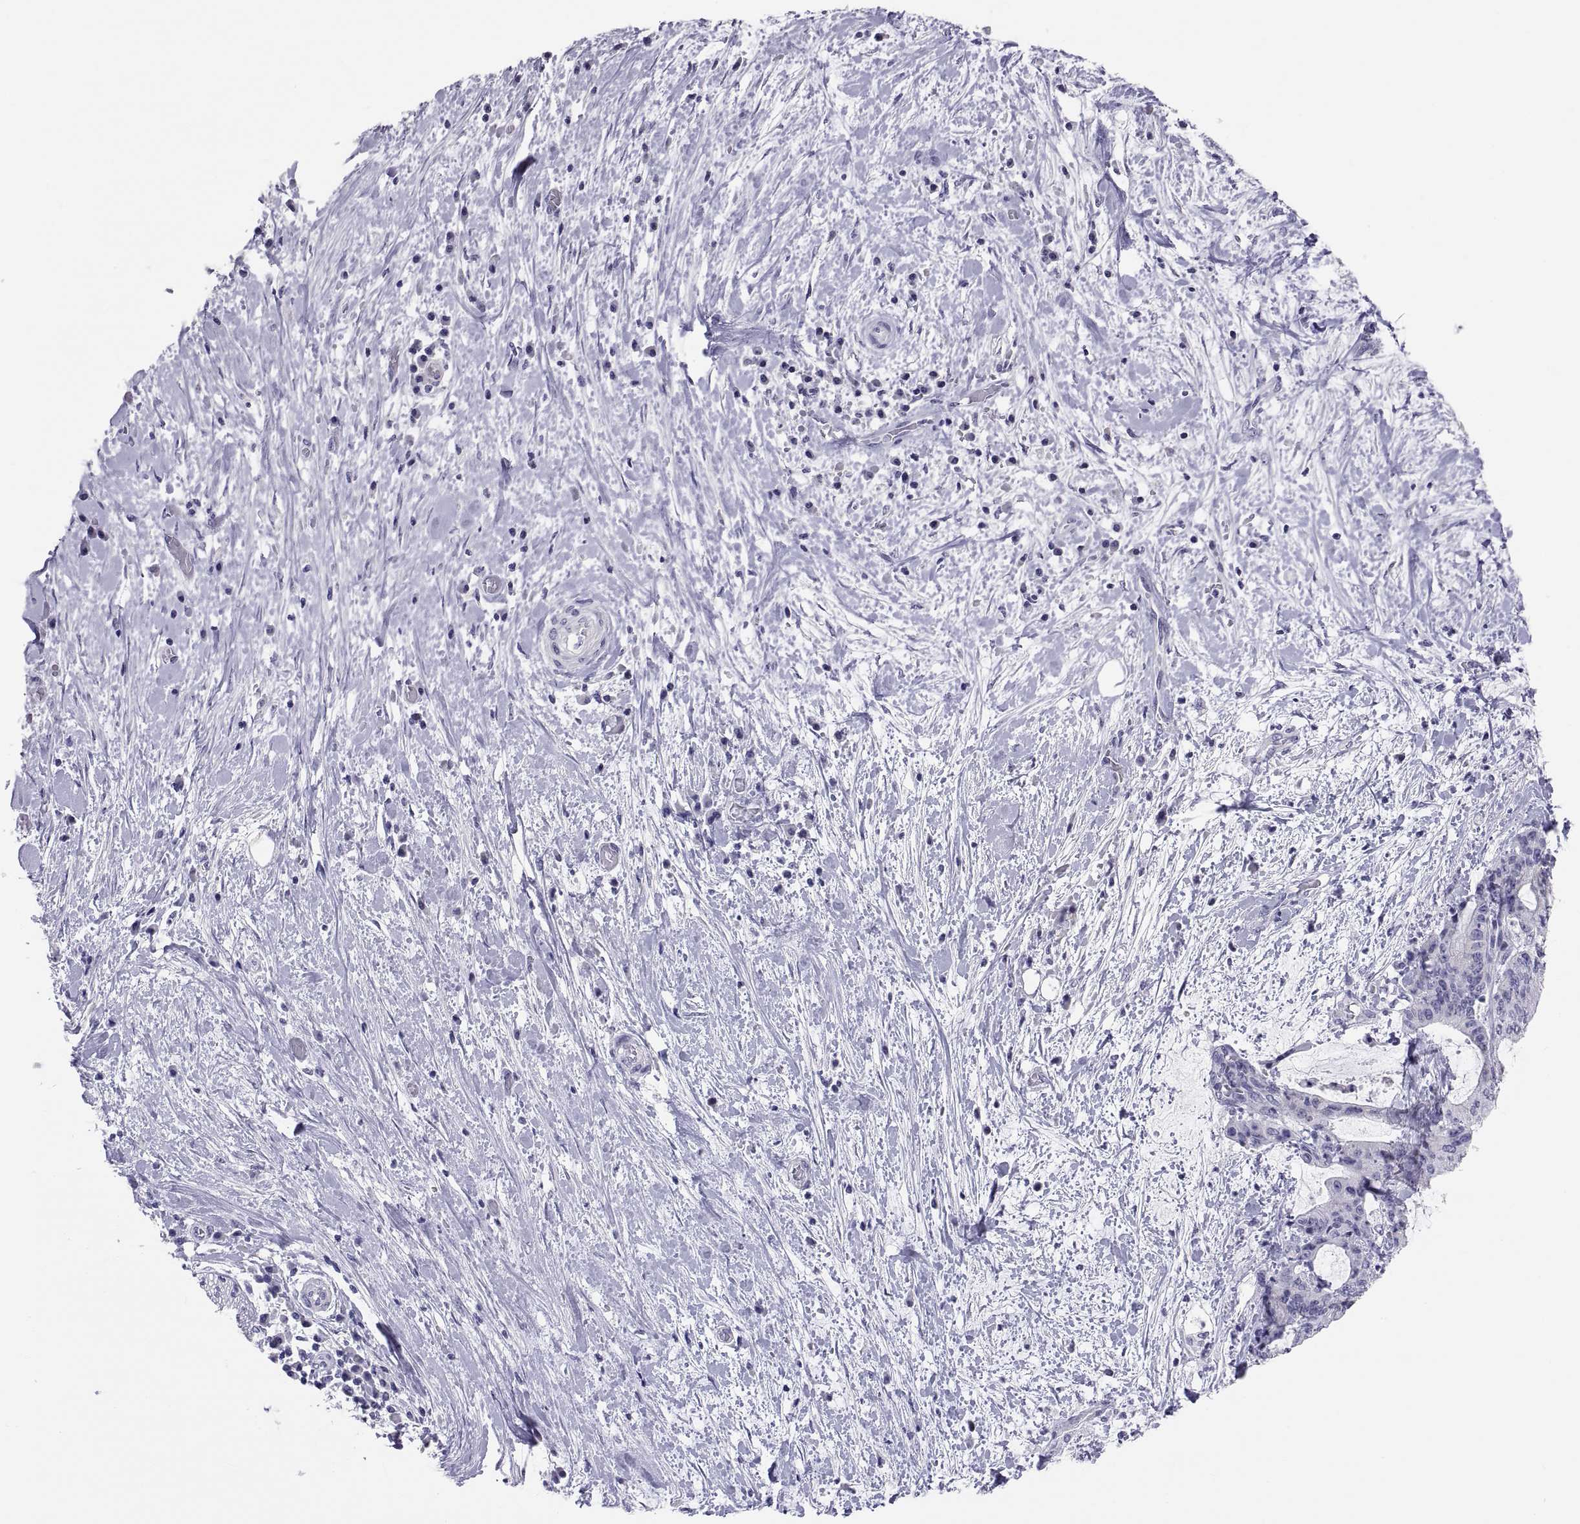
{"staining": {"intensity": "negative", "quantity": "none", "location": "none"}, "tissue": "liver cancer", "cell_type": "Tumor cells", "image_type": "cancer", "snomed": [{"axis": "morphology", "description": "Cholangiocarcinoma"}, {"axis": "topography", "description": "Liver"}], "caption": "Histopathology image shows no significant protein staining in tumor cells of liver cholangiocarcinoma. (Brightfield microscopy of DAB immunohistochemistry (IHC) at high magnification).", "gene": "FAM170A", "patient": {"sex": "female", "age": 73}}